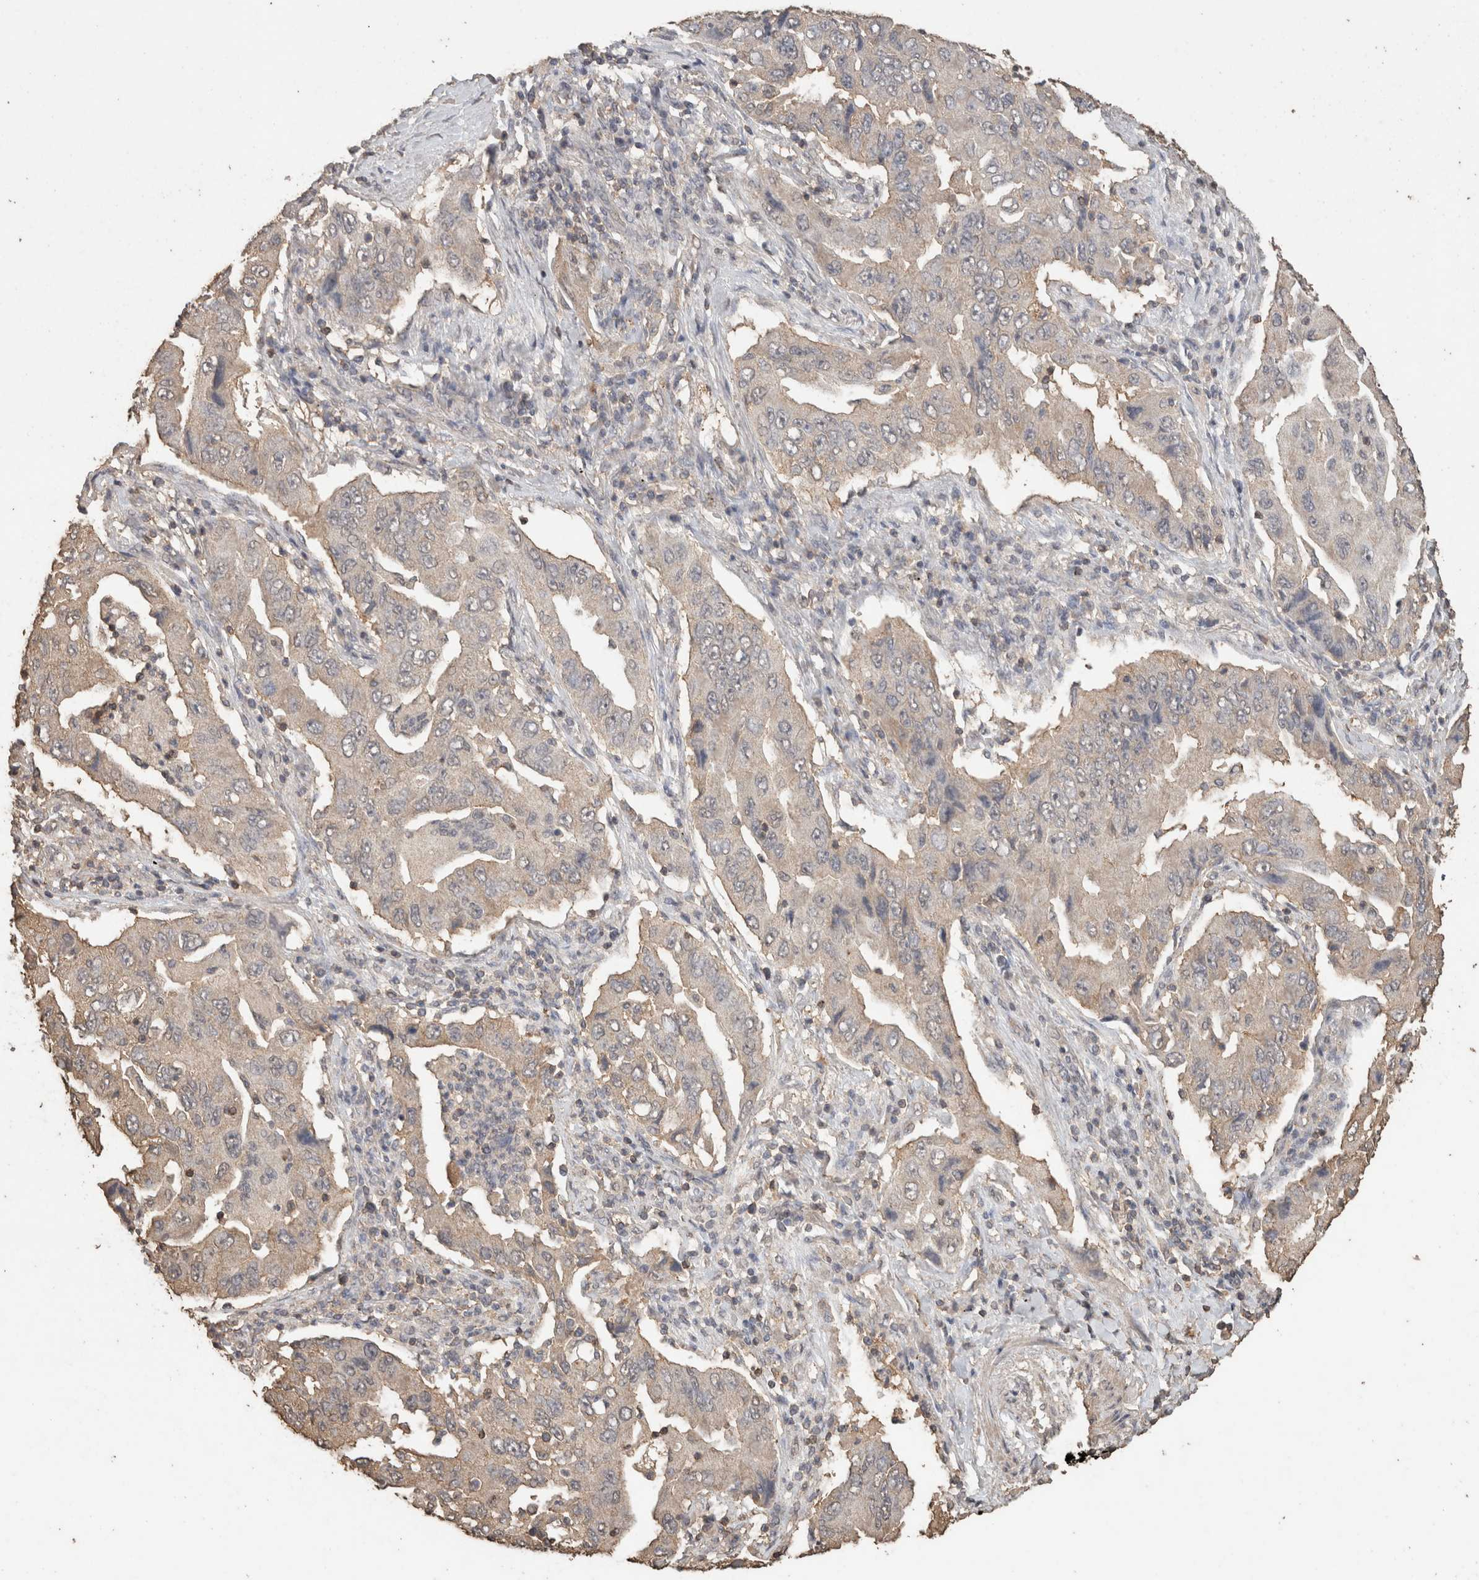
{"staining": {"intensity": "weak", "quantity": "<25%", "location": "cytoplasmic/membranous"}, "tissue": "lung cancer", "cell_type": "Tumor cells", "image_type": "cancer", "snomed": [{"axis": "morphology", "description": "Adenocarcinoma, NOS"}, {"axis": "topography", "description": "Lung"}], "caption": "This histopathology image is of lung cancer (adenocarcinoma) stained with immunohistochemistry (IHC) to label a protein in brown with the nuclei are counter-stained blue. There is no staining in tumor cells.", "gene": "CX3CL1", "patient": {"sex": "female", "age": 65}}